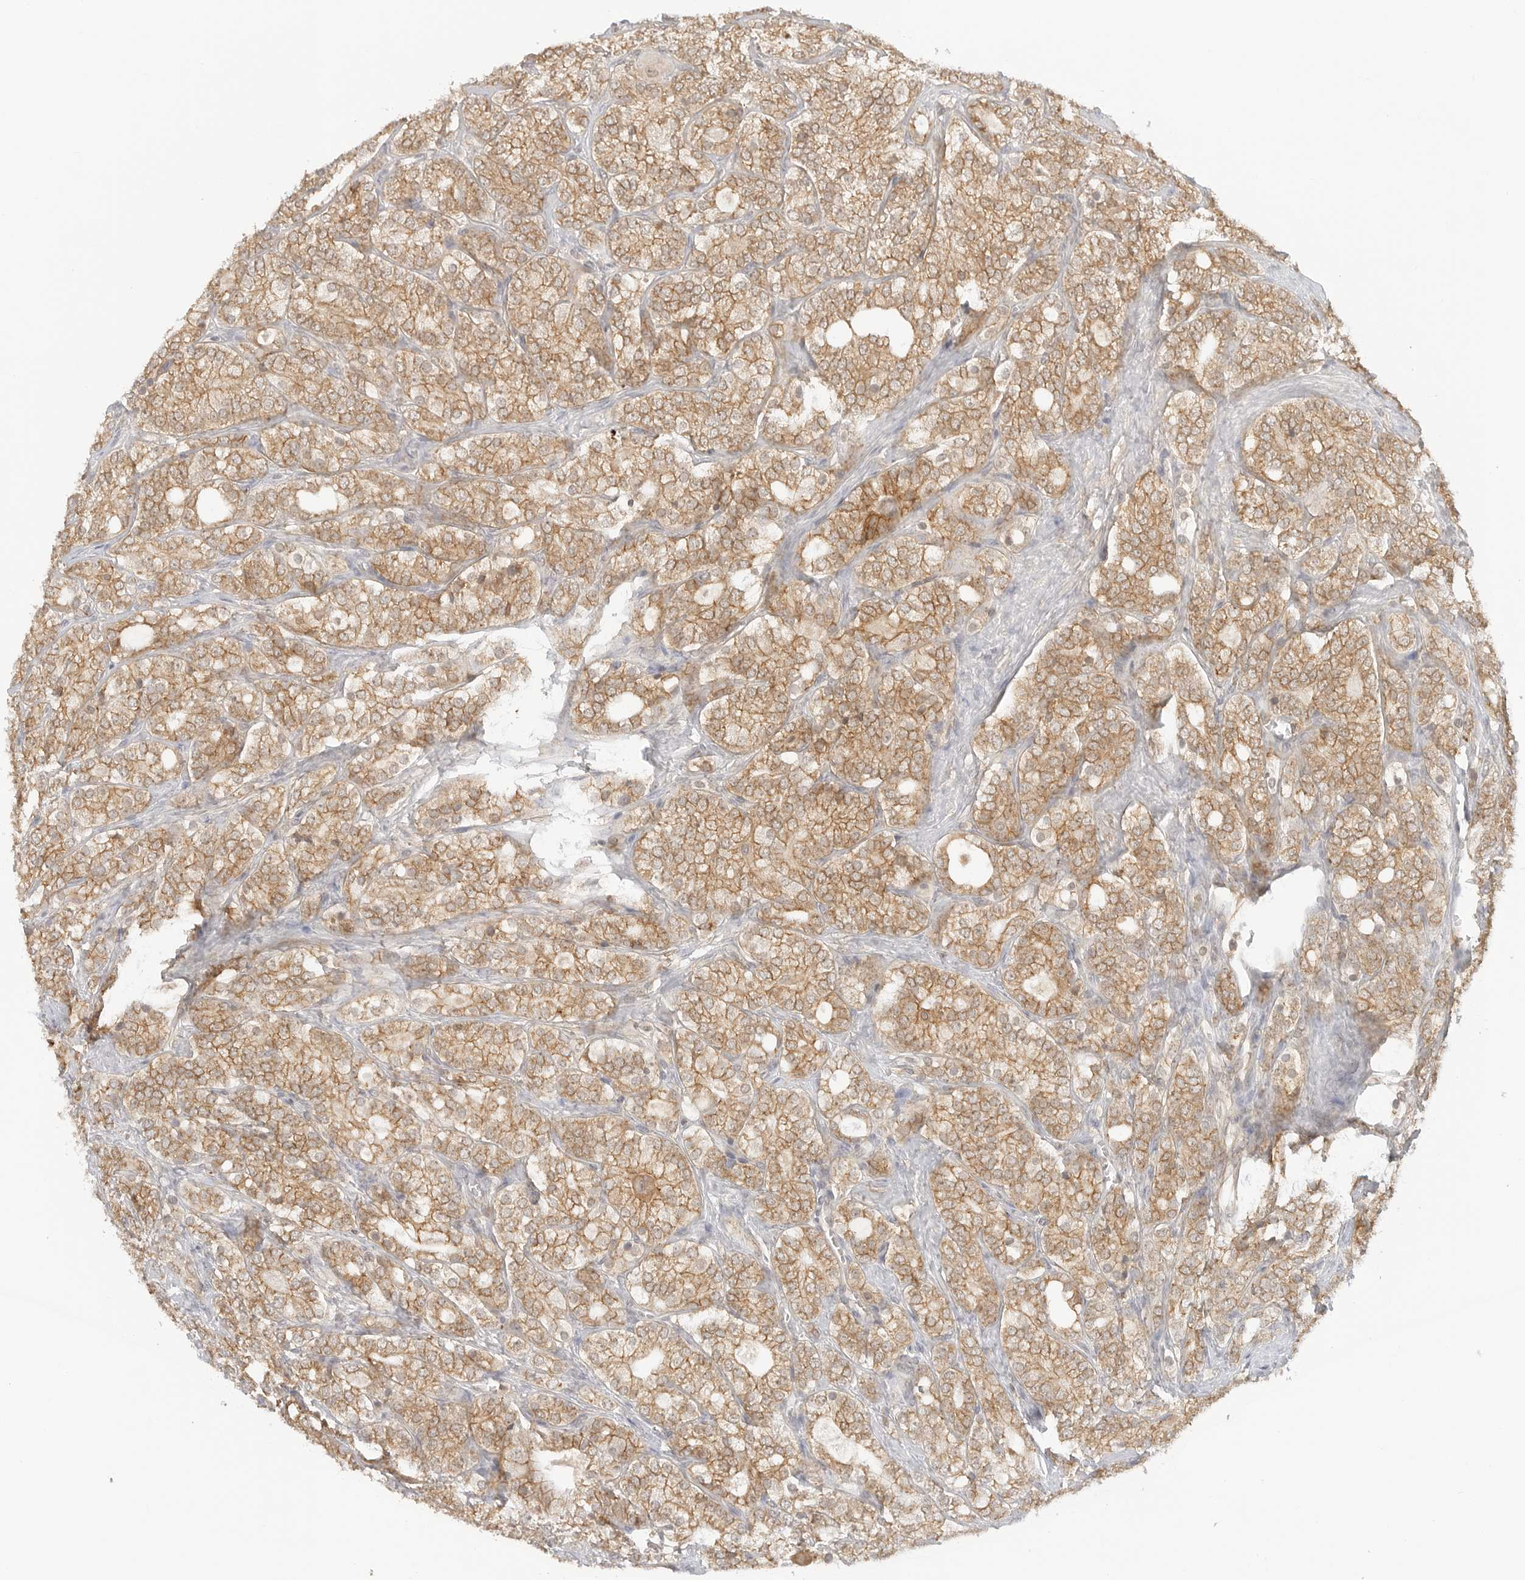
{"staining": {"intensity": "moderate", "quantity": ">75%", "location": "cytoplasmic/membranous"}, "tissue": "prostate cancer", "cell_type": "Tumor cells", "image_type": "cancer", "snomed": [{"axis": "morphology", "description": "Adenocarcinoma, High grade"}, {"axis": "topography", "description": "Prostate"}], "caption": "This is an image of immunohistochemistry (IHC) staining of prostate cancer, which shows moderate positivity in the cytoplasmic/membranous of tumor cells.", "gene": "EPHA1", "patient": {"sex": "male", "age": 57}}